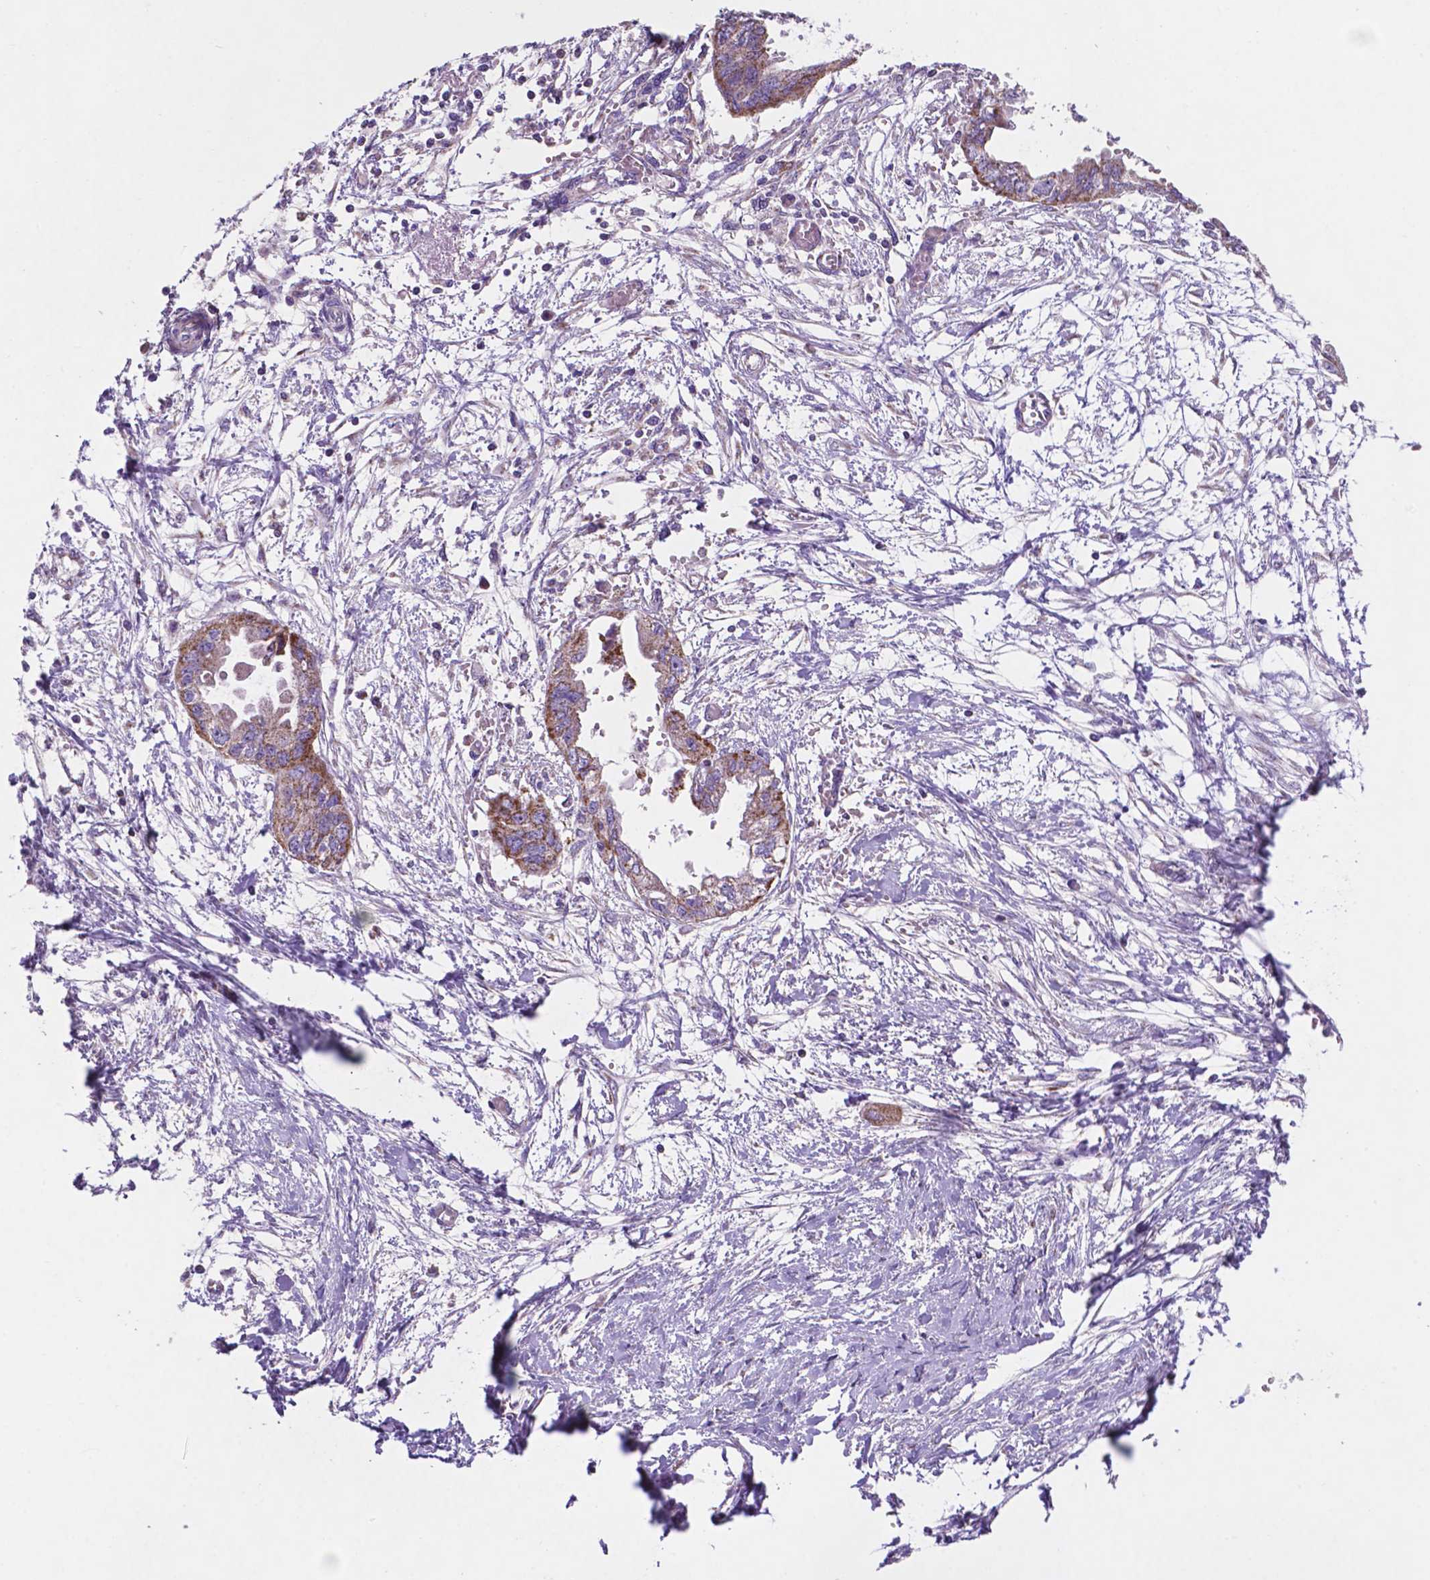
{"staining": {"intensity": "moderate", "quantity": "25%-75%", "location": "cytoplasmic/membranous"}, "tissue": "endometrial cancer", "cell_type": "Tumor cells", "image_type": "cancer", "snomed": [{"axis": "morphology", "description": "Adenocarcinoma, NOS"}, {"axis": "morphology", "description": "Adenocarcinoma, metastatic, NOS"}, {"axis": "topography", "description": "Adipose tissue"}, {"axis": "topography", "description": "Endometrium"}], "caption": "Human adenocarcinoma (endometrial) stained with a protein marker reveals moderate staining in tumor cells.", "gene": "HSPD1", "patient": {"sex": "female", "age": 67}}